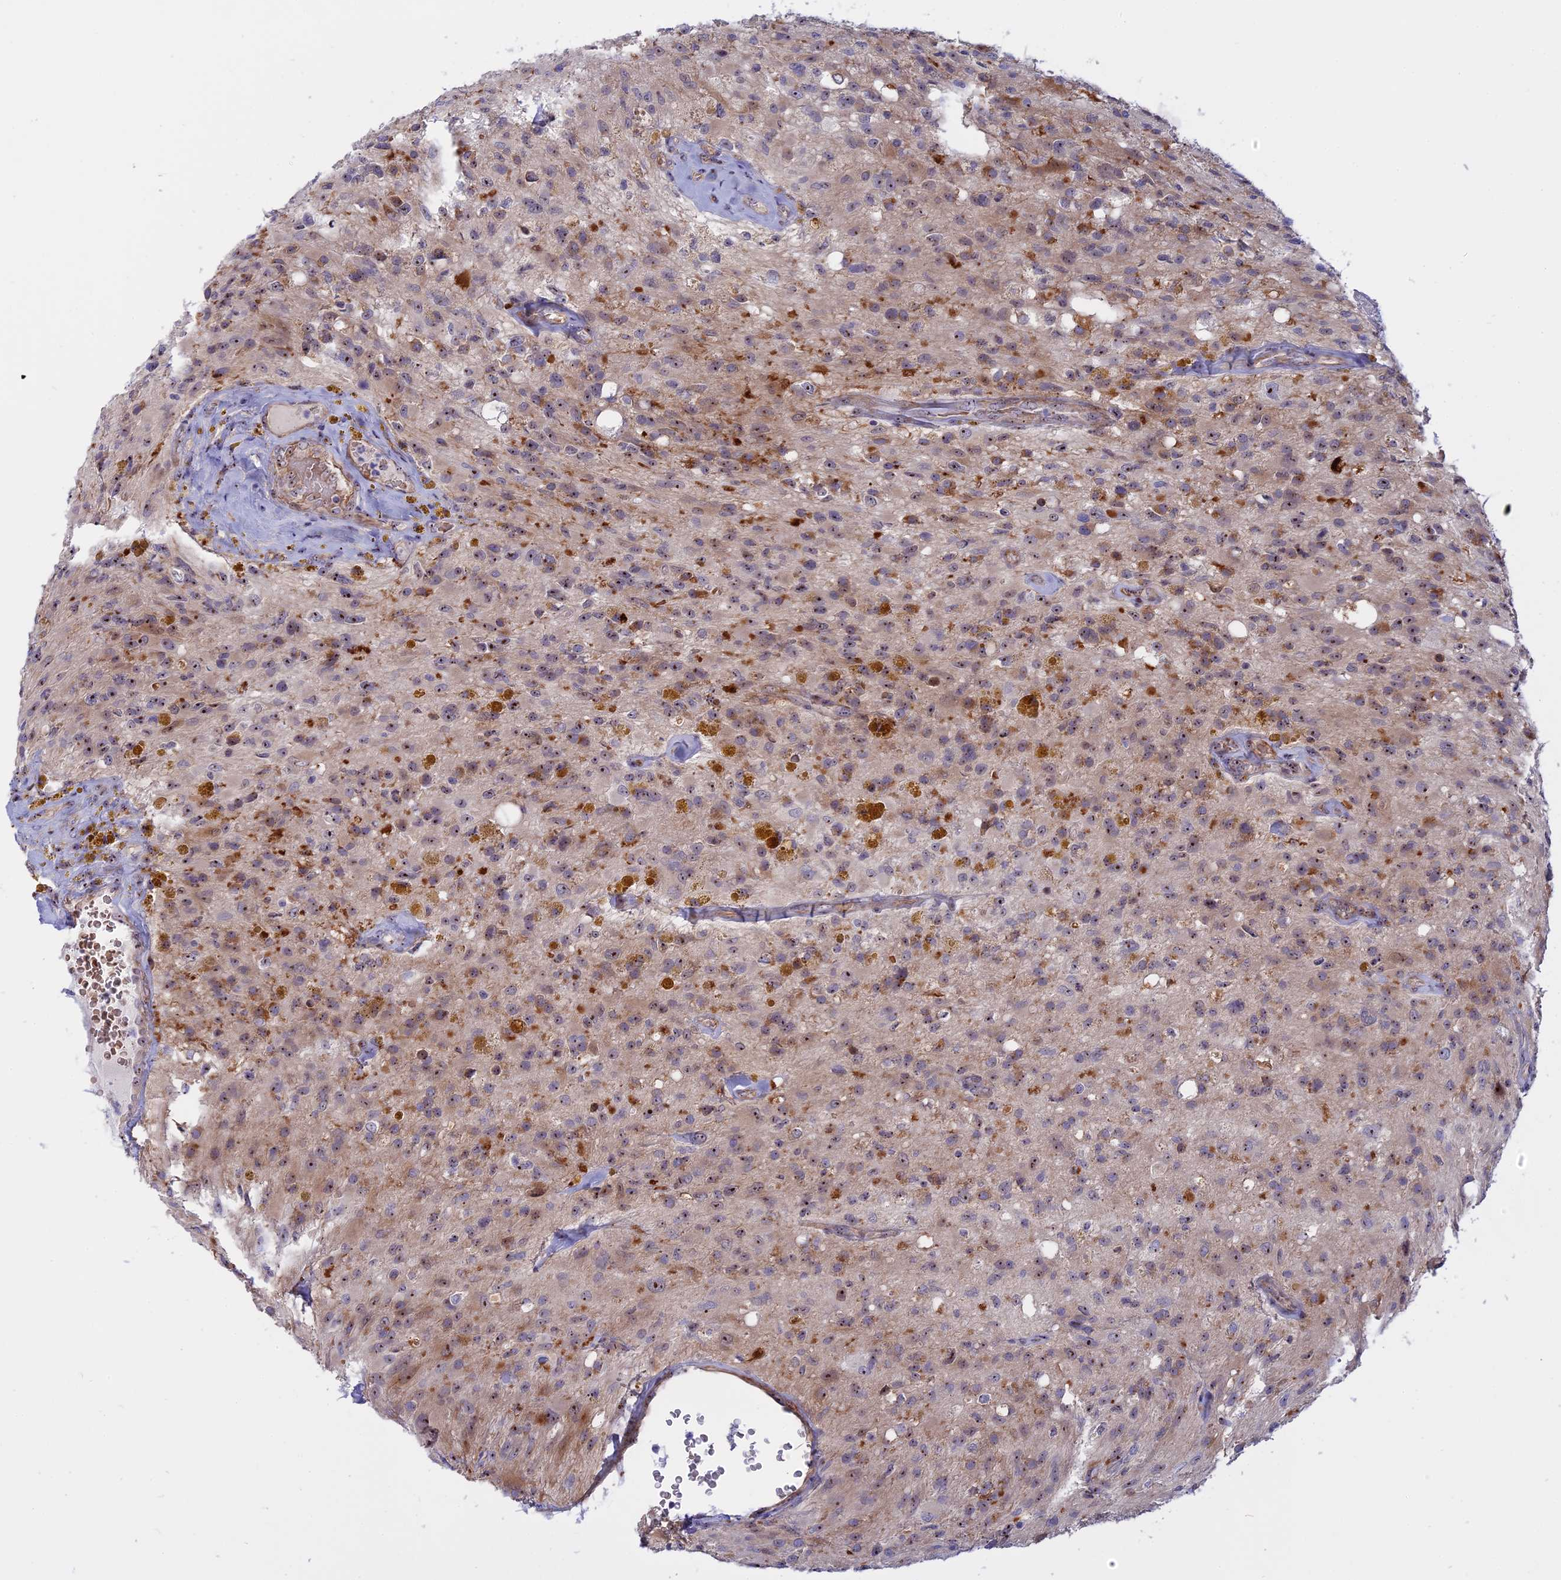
{"staining": {"intensity": "weak", "quantity": "25%-75%", "location": "cytoplasmic/membranous,nuclear"}, "tissue": "glioma", "cell_type": "Tumor cells", "image_type": "cancer", "snomed": [{"axis": "morphology", "description": "Glioma, malignant, High grade"}, {"axis": "topography", "description": "Brain"}], "caption": "The histopathology image demonstrates immunohistochemical staining of malignant glioma (high-grade). There is weak cytoplasmic/membranous and nuclear expression is present in approximately 25%-75% of tumor cells.", "gene": "DBNDD1", "patient": {"sex": "male", "age": 69}}